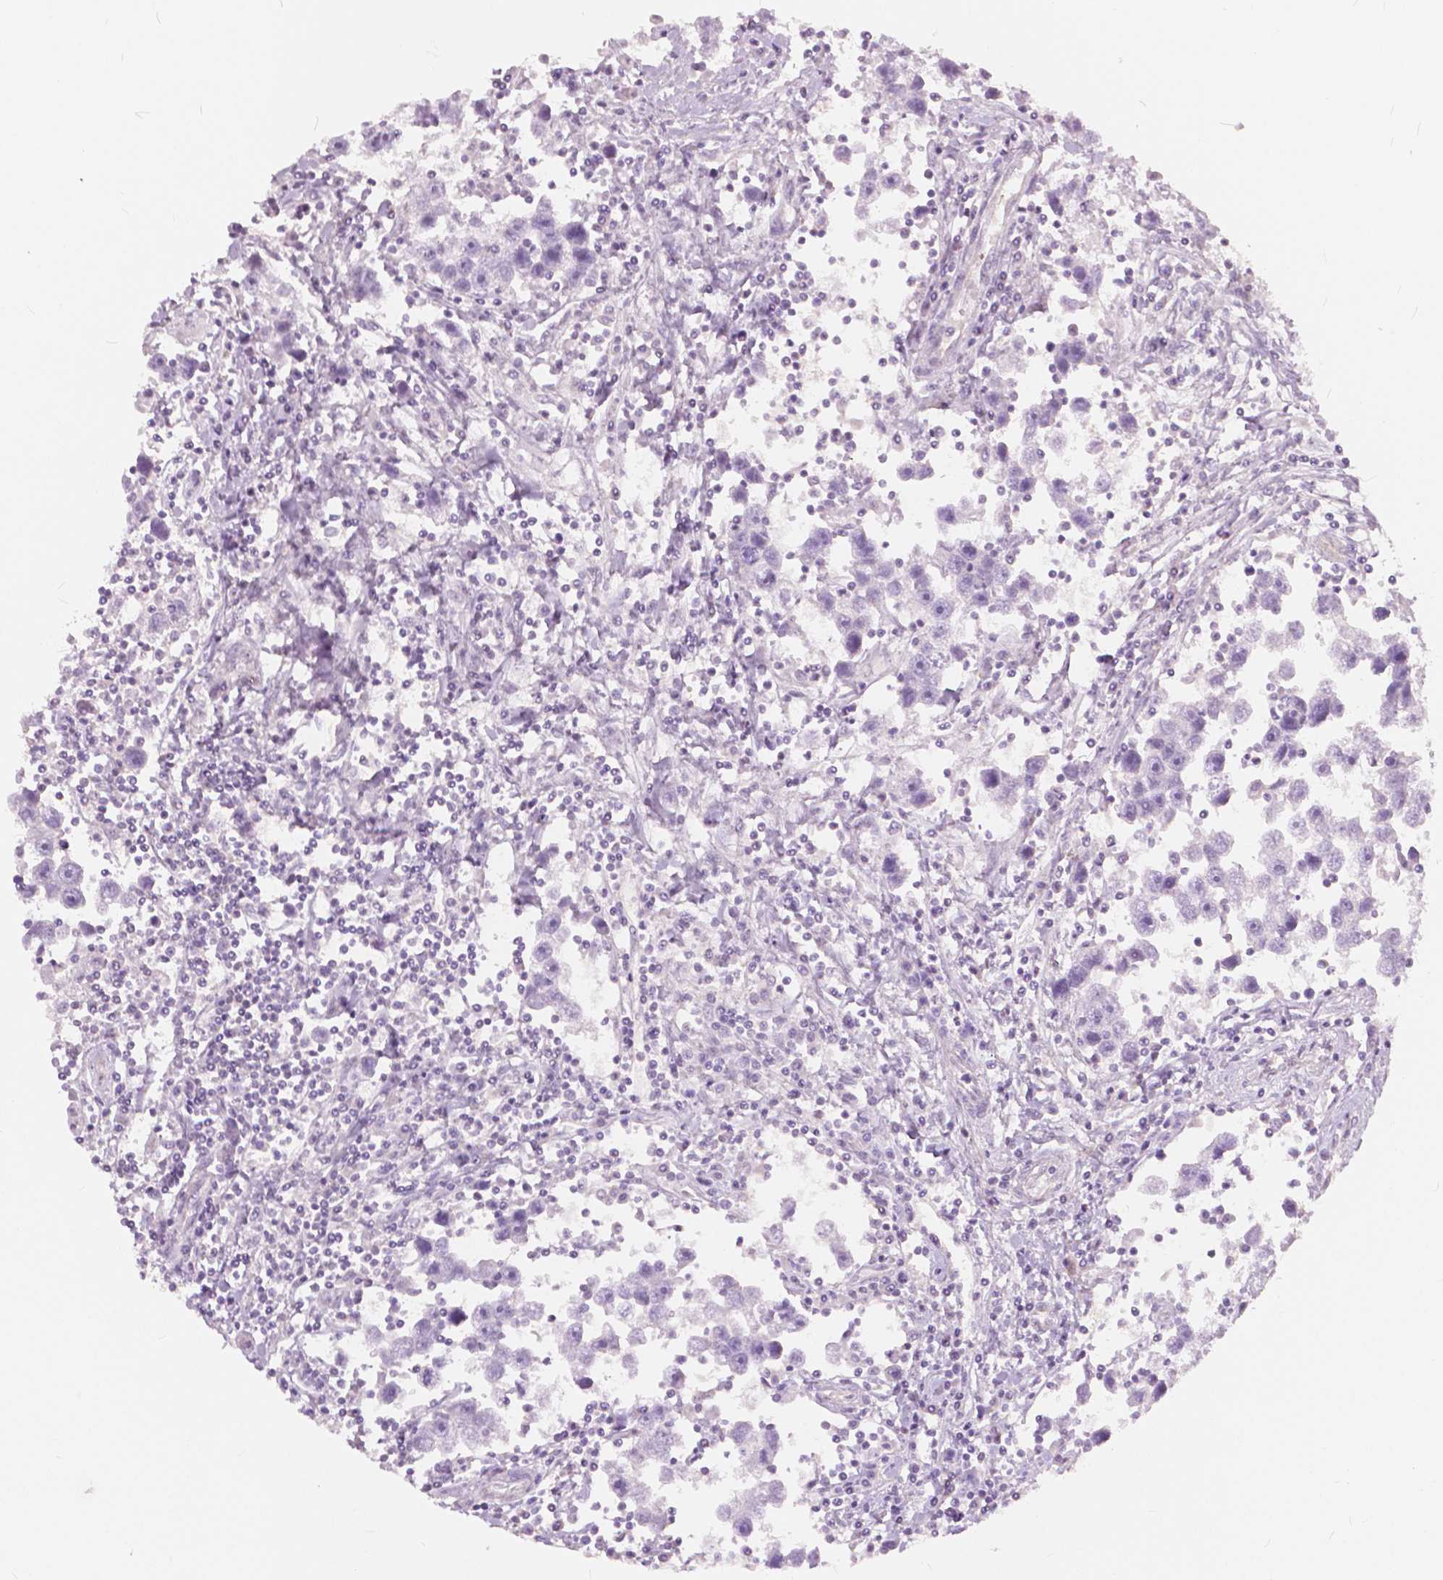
{"staining": {"intensity": "negative", "quantity": "none", "location": "none"}, "tissue": "testis cancer", "cell_type": "Tumor cells", "image_type": "cancer", "snomed": [{"axis": "morphology", "description": "Seminoma, NOS"}, {"axis": "topography", "description": "Testis"}], "caption": "Immunohistochemistry micrograph of human testis seminoma stained for a protein (brown), which shows no staining in tumor cells. (DAB (3,3'-diaminobenzidine) immunohistochemistry visualized using brightfield microscopy, high magnification).", "gene": "TKFC", "patient": {"sex": "male", "age": 30}}